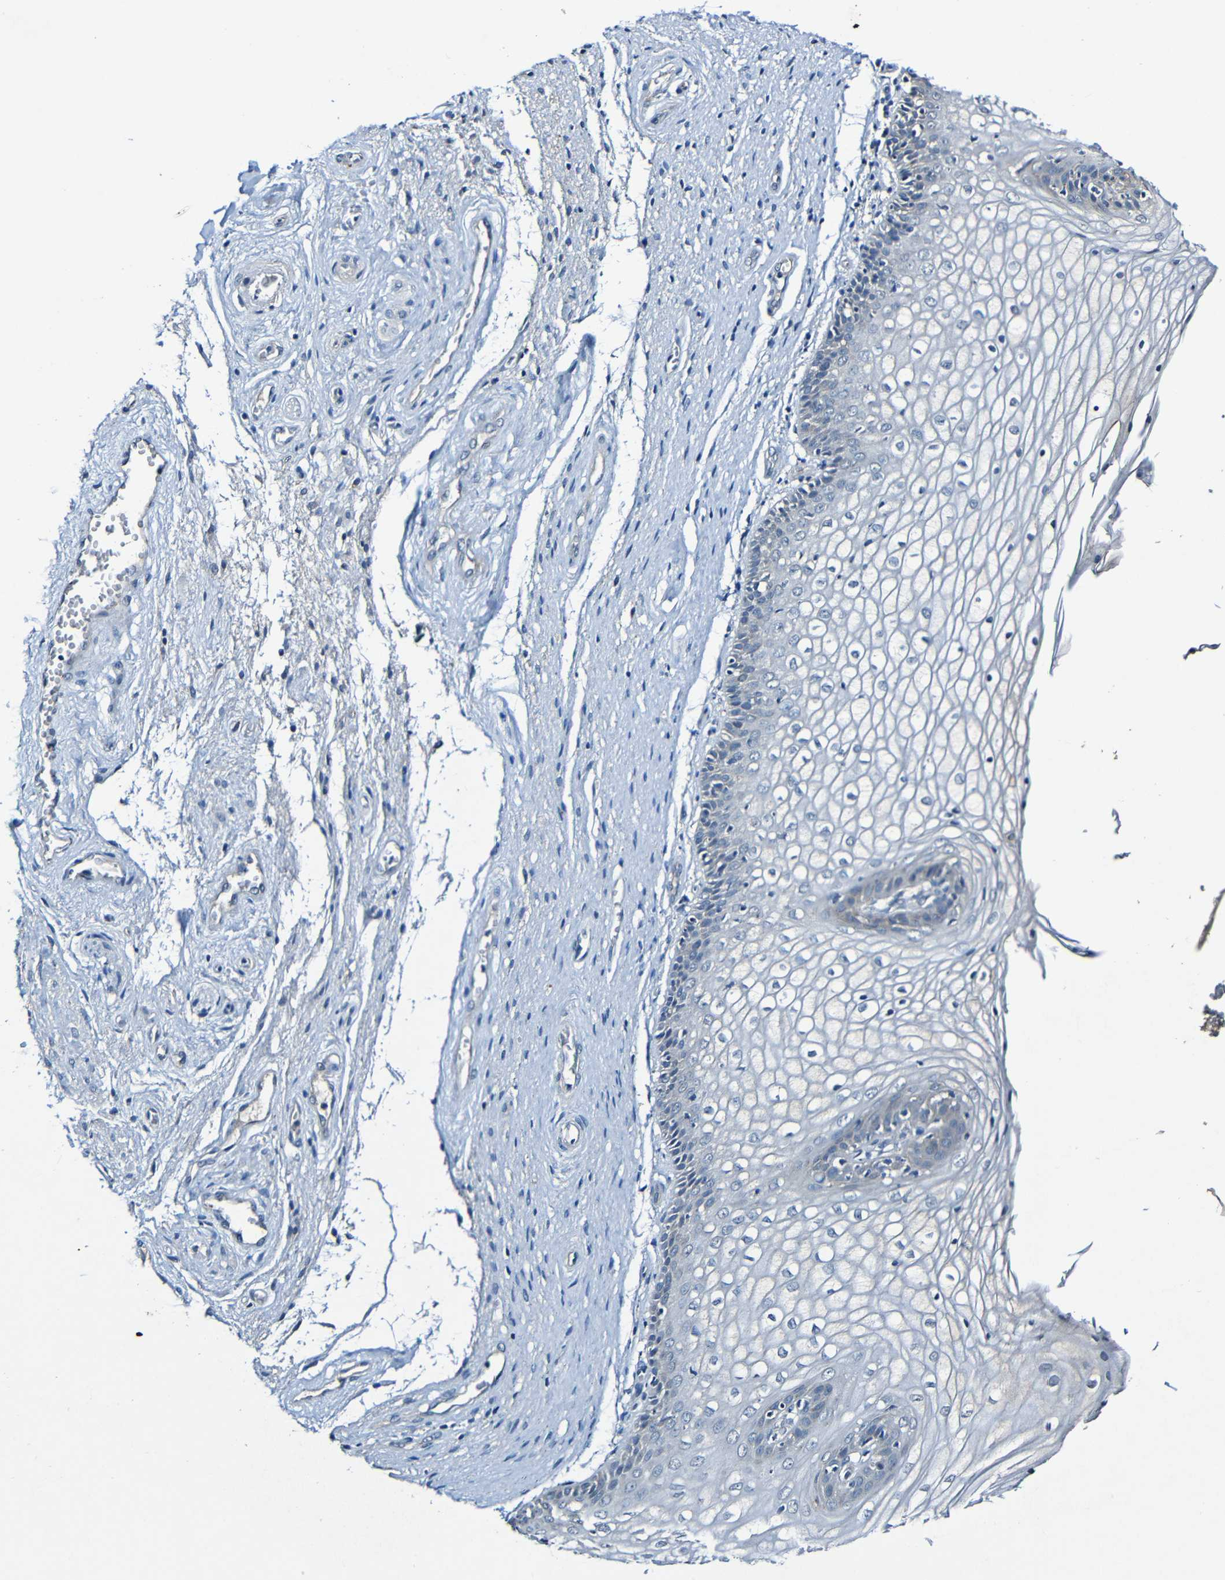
{"staining": {"intensity": "negative", "quantity": "none", "location": "none"}, "tissue": "vagina", "cell_type": "Squamous epithelial cells", "image_type": "normal", "snomed": [{"axis": "morphology", "description": "Normal tissue, NOS"}, {"axis": "topography", "description": "Vagina"}], "caption": "DAB (3,3'-diaminobenzidine) immunohistochemical staining of normal vagina displays no significant staining in squamous epithelial cells. The staining is performed using DAB (3,3'-diaminobenzidine) brown chromogen with nuclei counter-stained in using hematoxylin.", "gene": "LRRC70", "patient": {"sex": "female", "age": 34}}